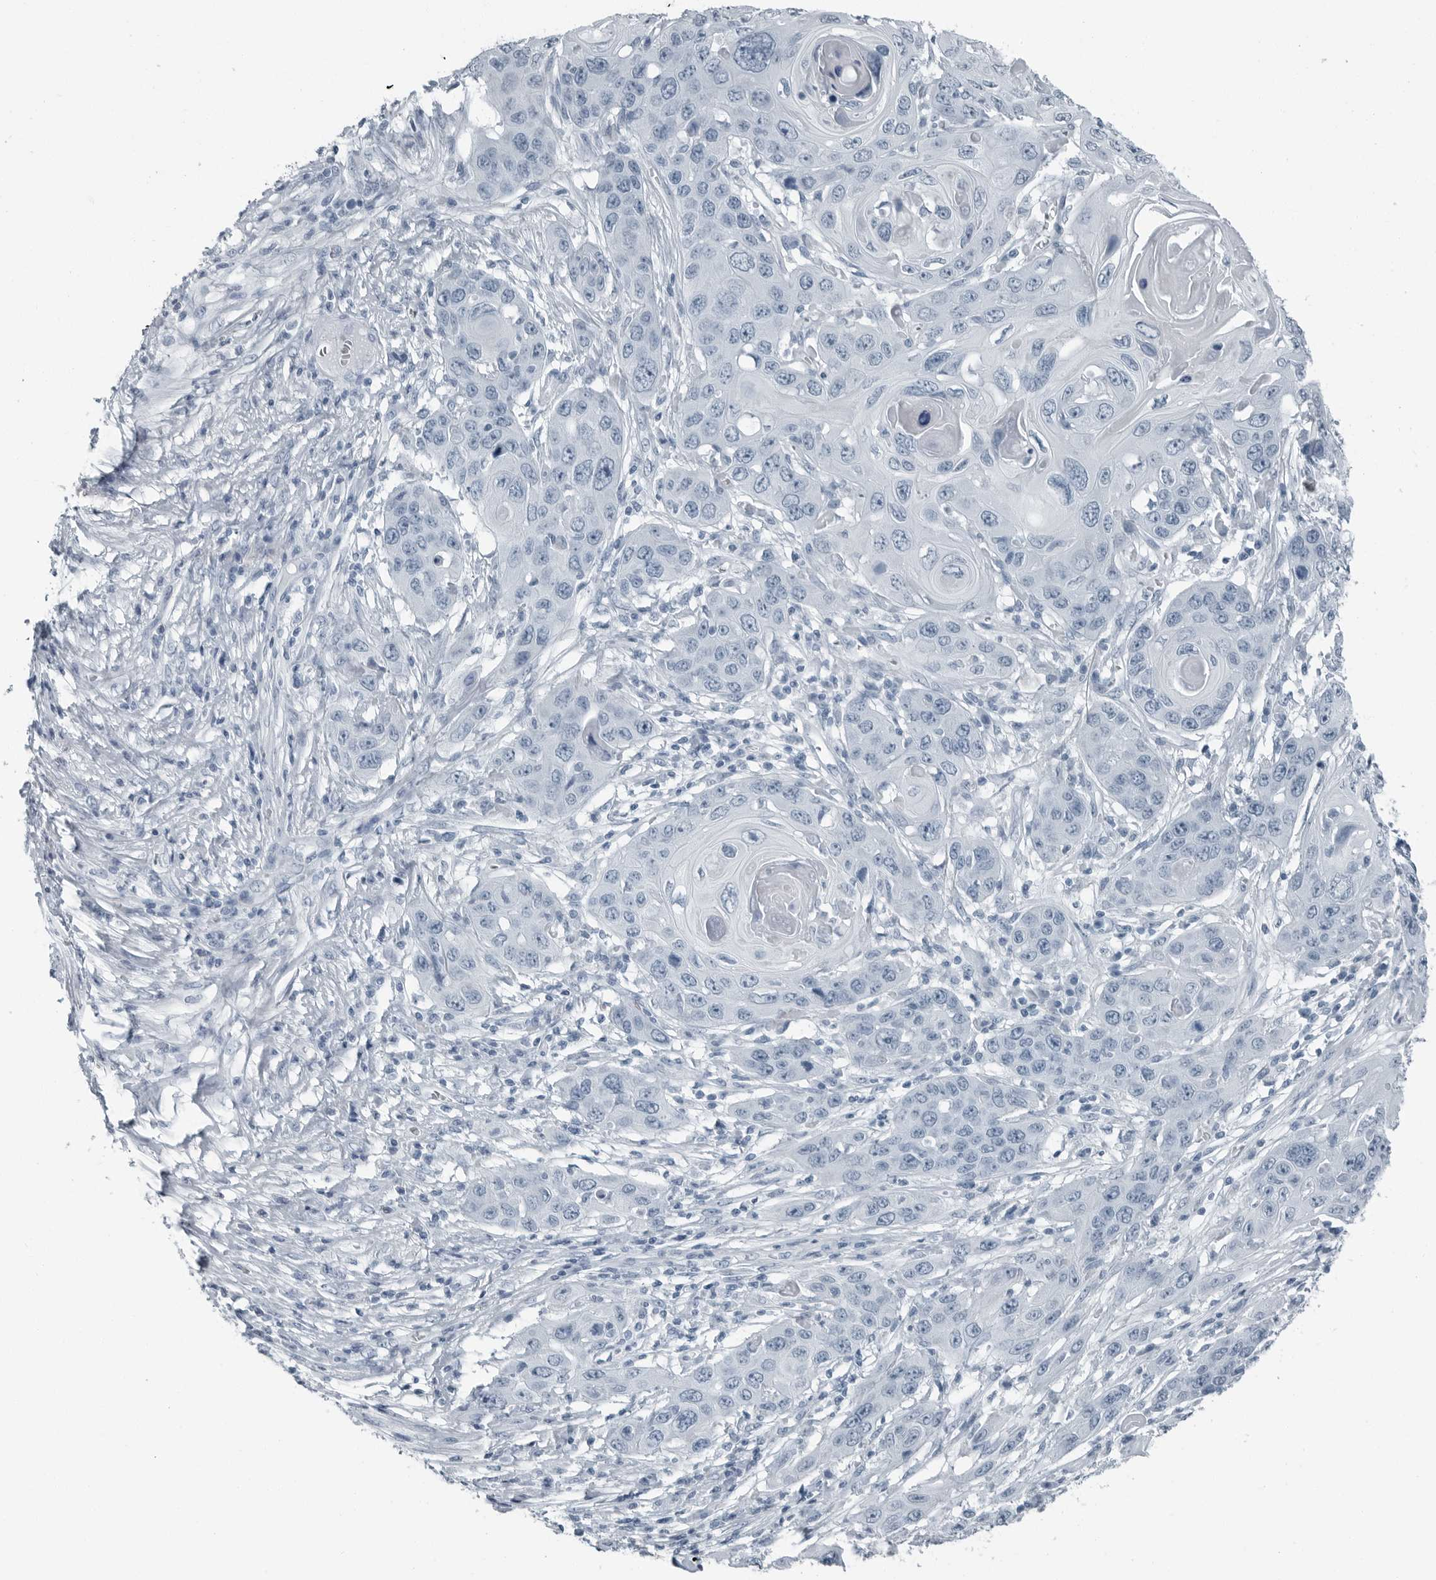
{"staining": {"intensity": "negative", "quantity": "none", "location": "none"}, "tissue": "skin cancer", "cell_type": "Tumor cells", "image_type": "cancer", "snomed": [{"axis": "morphology", "description": "Squamous cell carcinoma, NOS"}, {"axis": "topography", "description": "Skin"}], "caption": "A high-resolution photomicrograph shows immunohistochemistry staining of skin squamous cell carcinoma, which shows no significant positivity in tumor cells. (Brightfield microscopy of DAB (3,3'-diaminobenzidine) immunohistochemistry at high magnification).", "gene": "FABP6", "patient": {"sex": "male", "age": 55}}